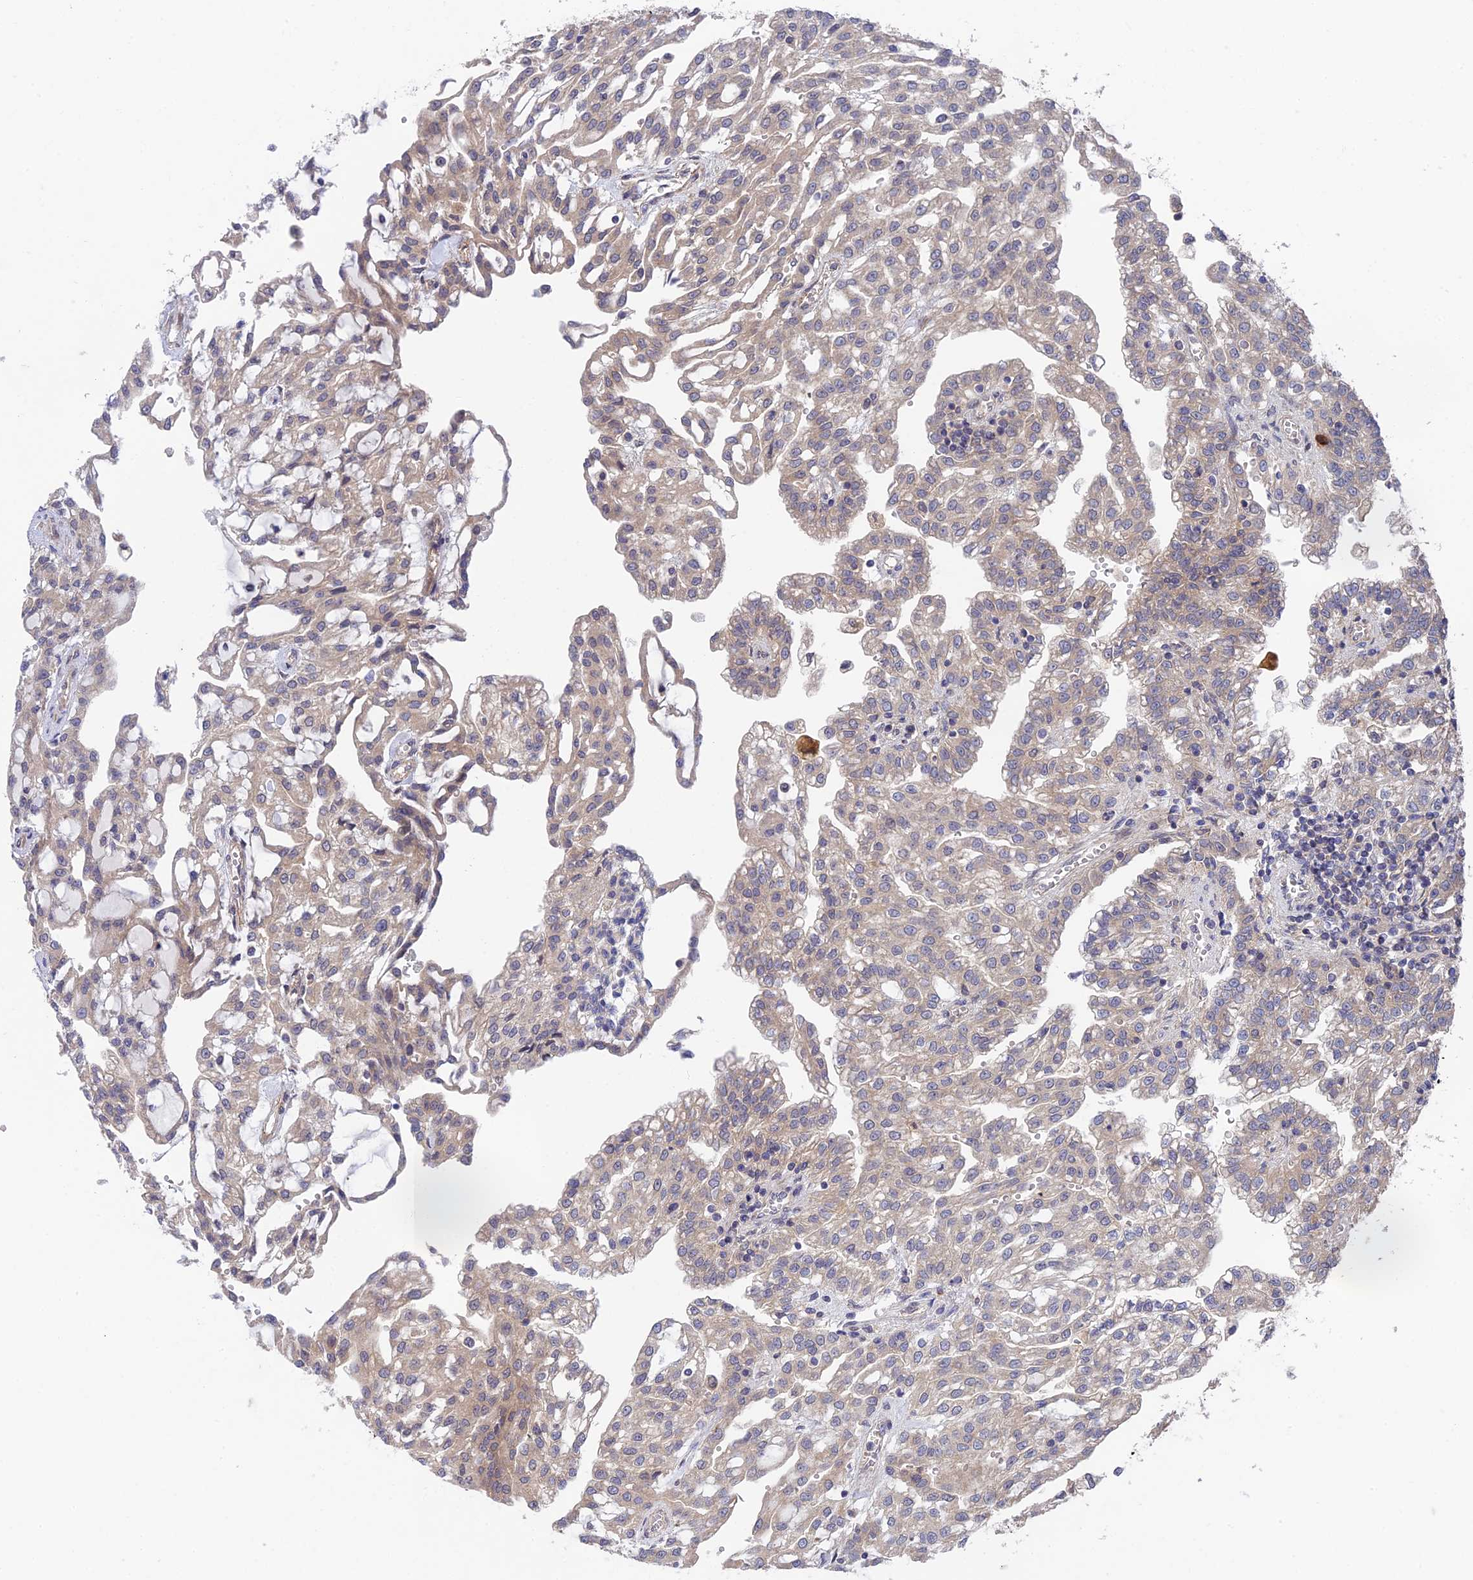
{"staining": {"intensity": "negative", "quantity": "none", "location": "none"}, "tissue": "renal cancer", "cell_type": "Tumor cells", "image_type": "cancer", "snomed": [{"axis": "morphology", "description": "Adenocarcinoma, NOS"}, {"axis": "topography", "description": "Kidney"}], "caption": "Immunohistochemistry of renal cancer (adenocarcinoma) shows no staining in tumor cells. (DAB (3,3'-diaminobenzidine) immunohistochemistry visualized using brightfield microscopy, high magnification).", "gene": "UROS", "patient": {"sex": "male", "age": 63}}